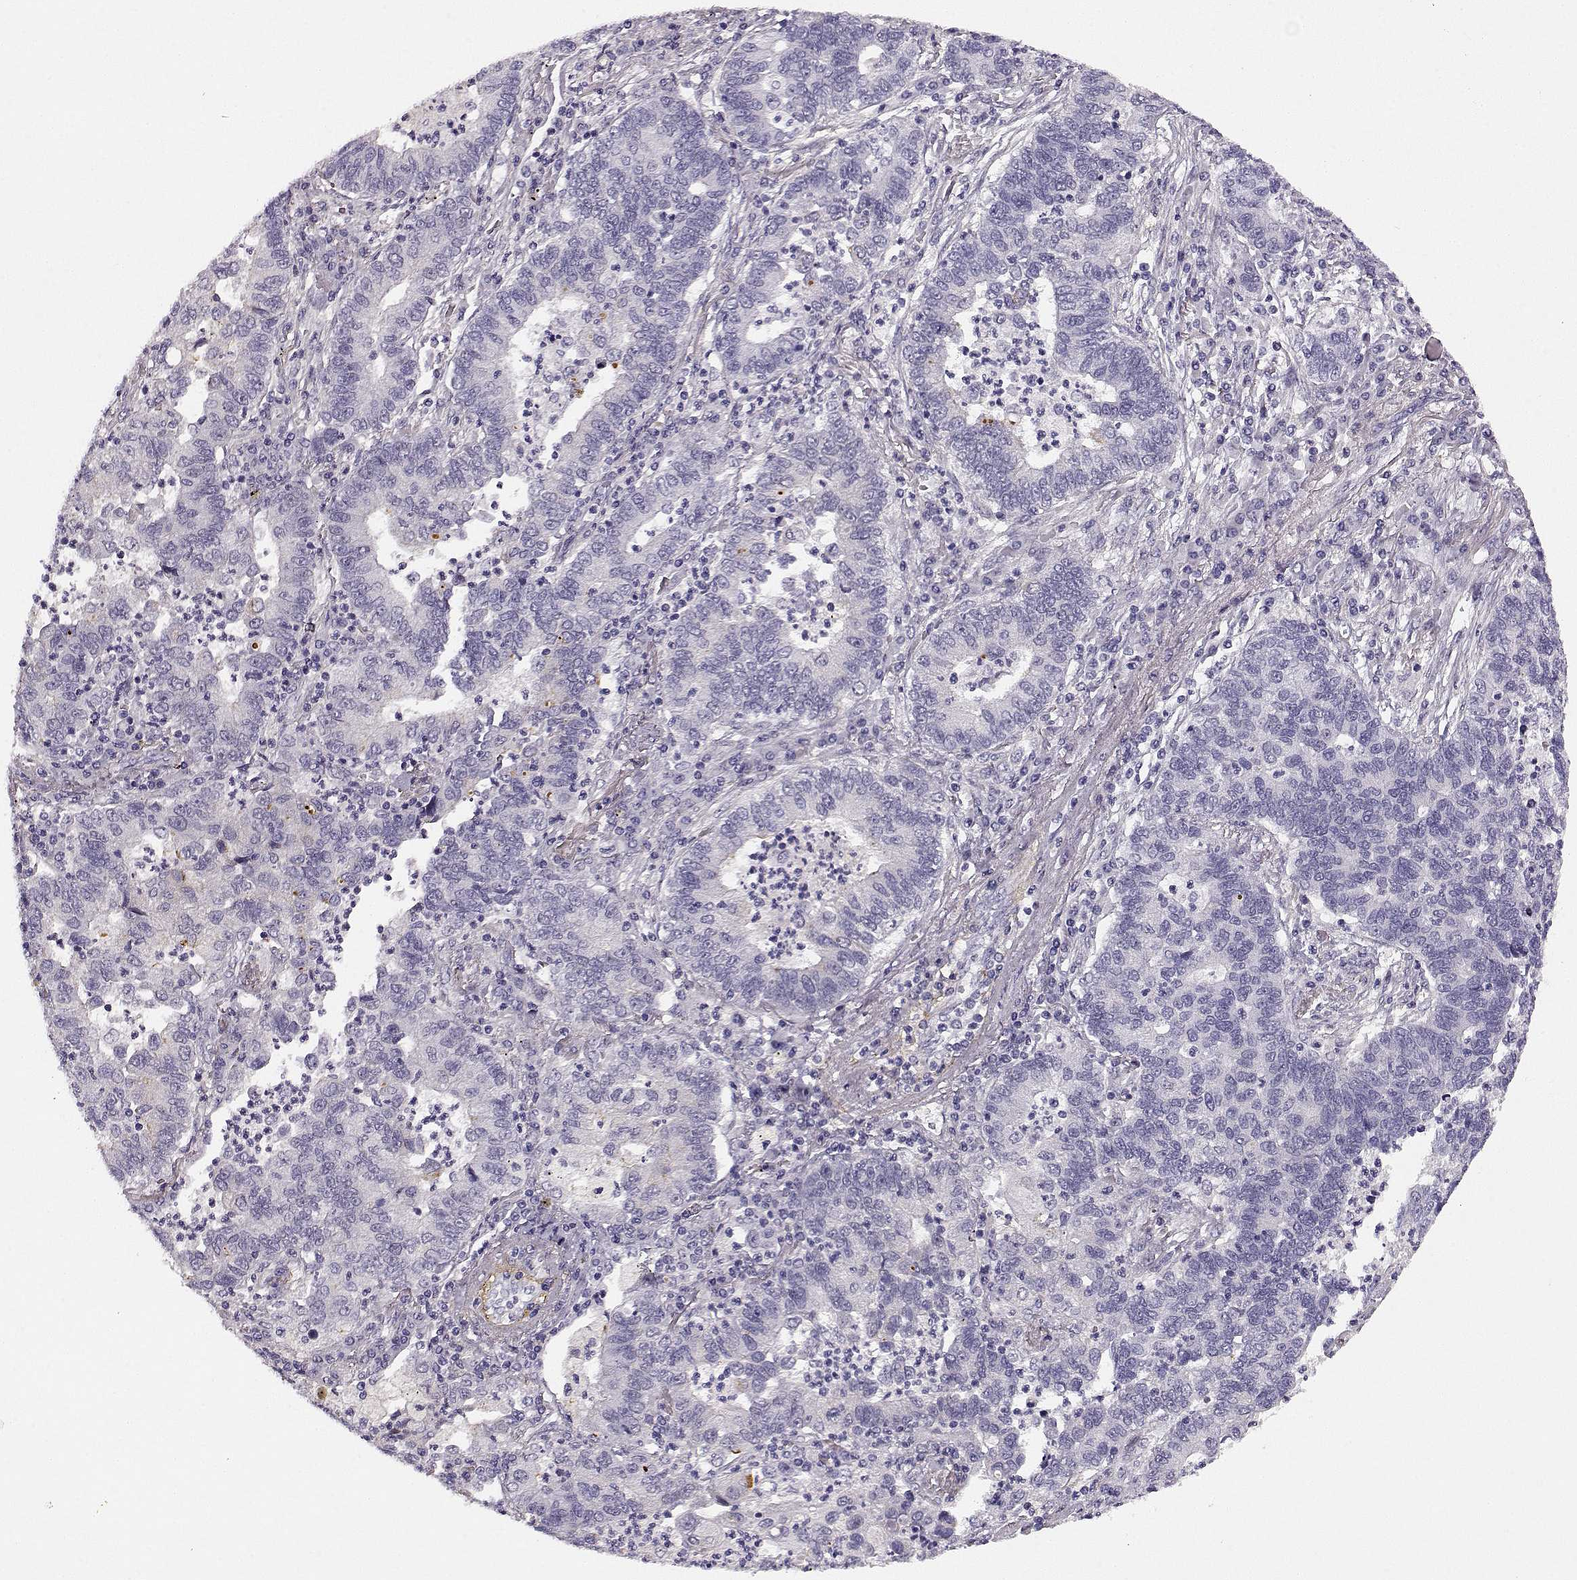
{"staining": {"intensity": "negative", "quantity": "none", "location": "none"}, "tissue": "lung cancer", "cell_type": "Tumor cells", "image_type": "cancer", "snomed": [{"axis": "morphology", "description": "Adenocarcinoma, NOS"}, {"axis": "topography", "description": "Lung"}], "caption": "Lung adenocarcinoma was stained to show a protein in brown. There is no significant staining in tumor cells. The staining was performed using DAB (3,3'-diaminobenzidine) to visualize the protein expression in brown, while the nuclei were stained in blue with hematoxylin (Magnification: 20x).", "gene": "TRIM69", "patient": {"sex": "female", "age": 57}}